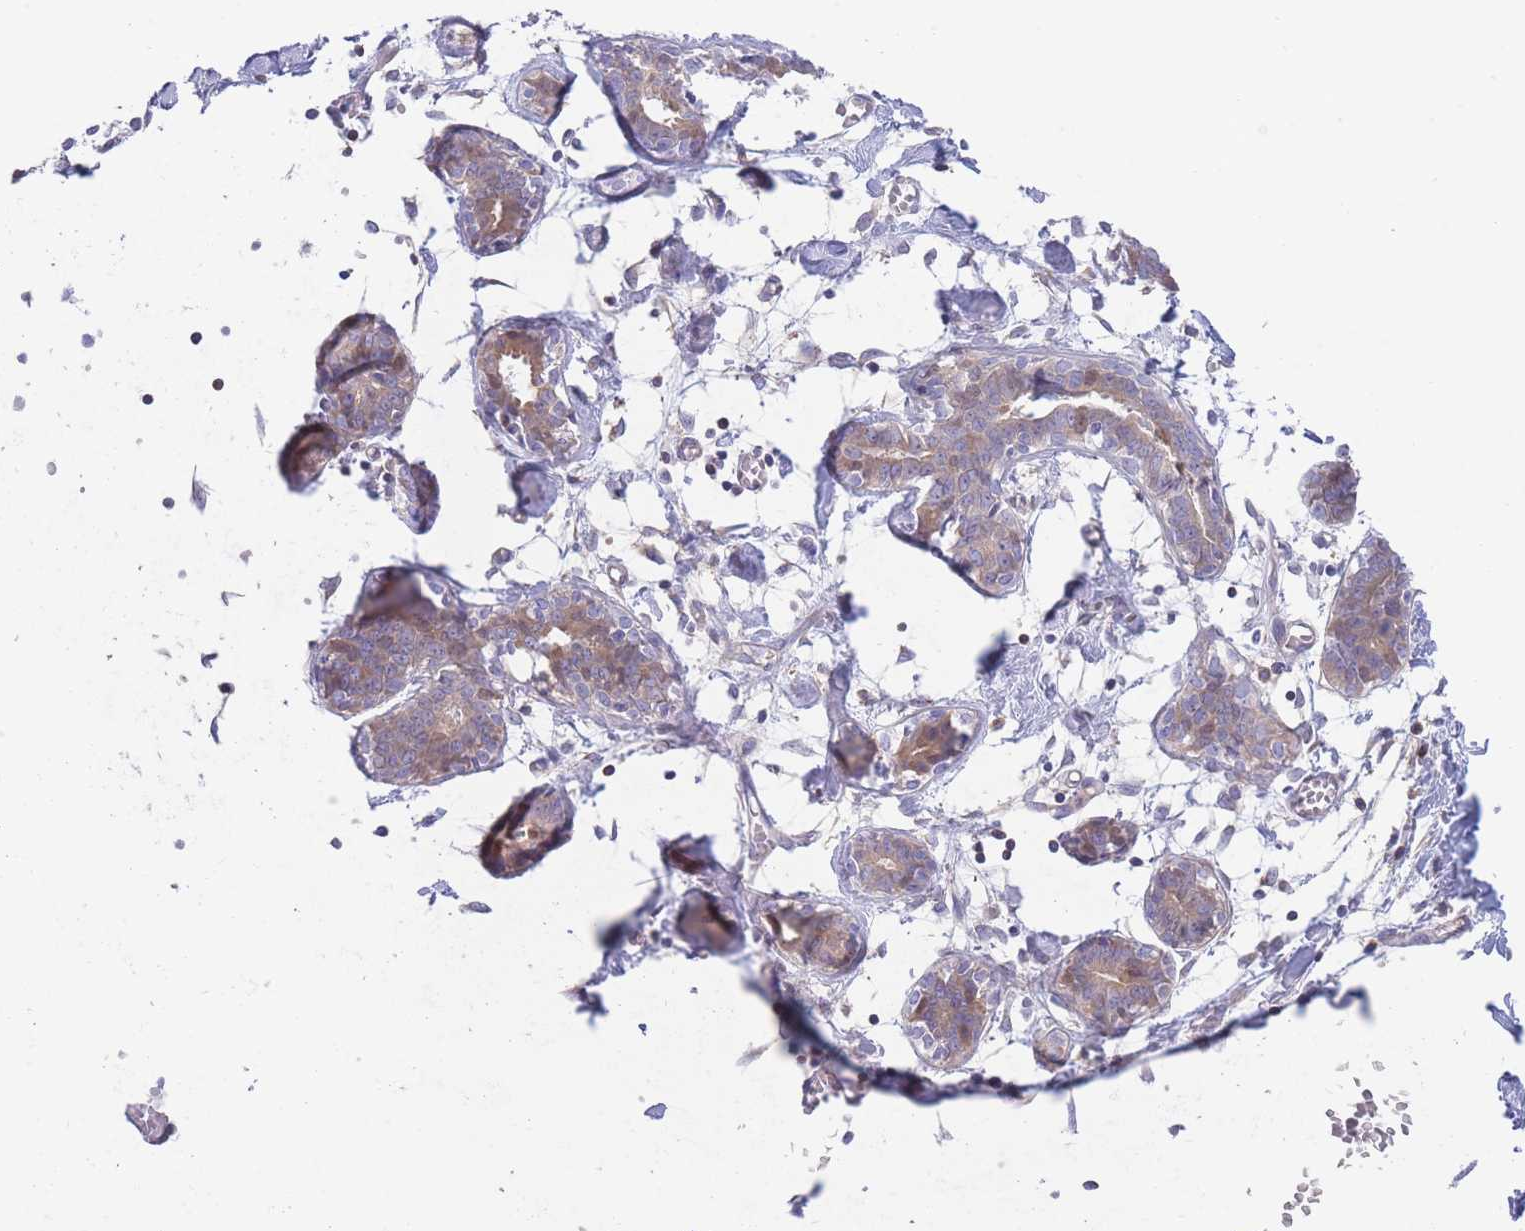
{"staining": {"intensity": "negative", "quantity": "none", "location": "none"}, "tissue": "breast", "cell_type": "Adipocytes", "image_type": "normal", "snomed": [{"axis": "morphology", "description": "Normal tissue, NOS"}, {"axis": "topography", "description": "Breast"}], "caption": "Immunohistochemical staining of benign breast shows no significant positivity in adipocytes. The staining is performed using DAB (3,3'-diaminobenzidine) brown chromogen with nuclei counter-stained in using hematoxylin.", "gene": "NAMPT", "patient": {"sex": "female", "age": 27}}